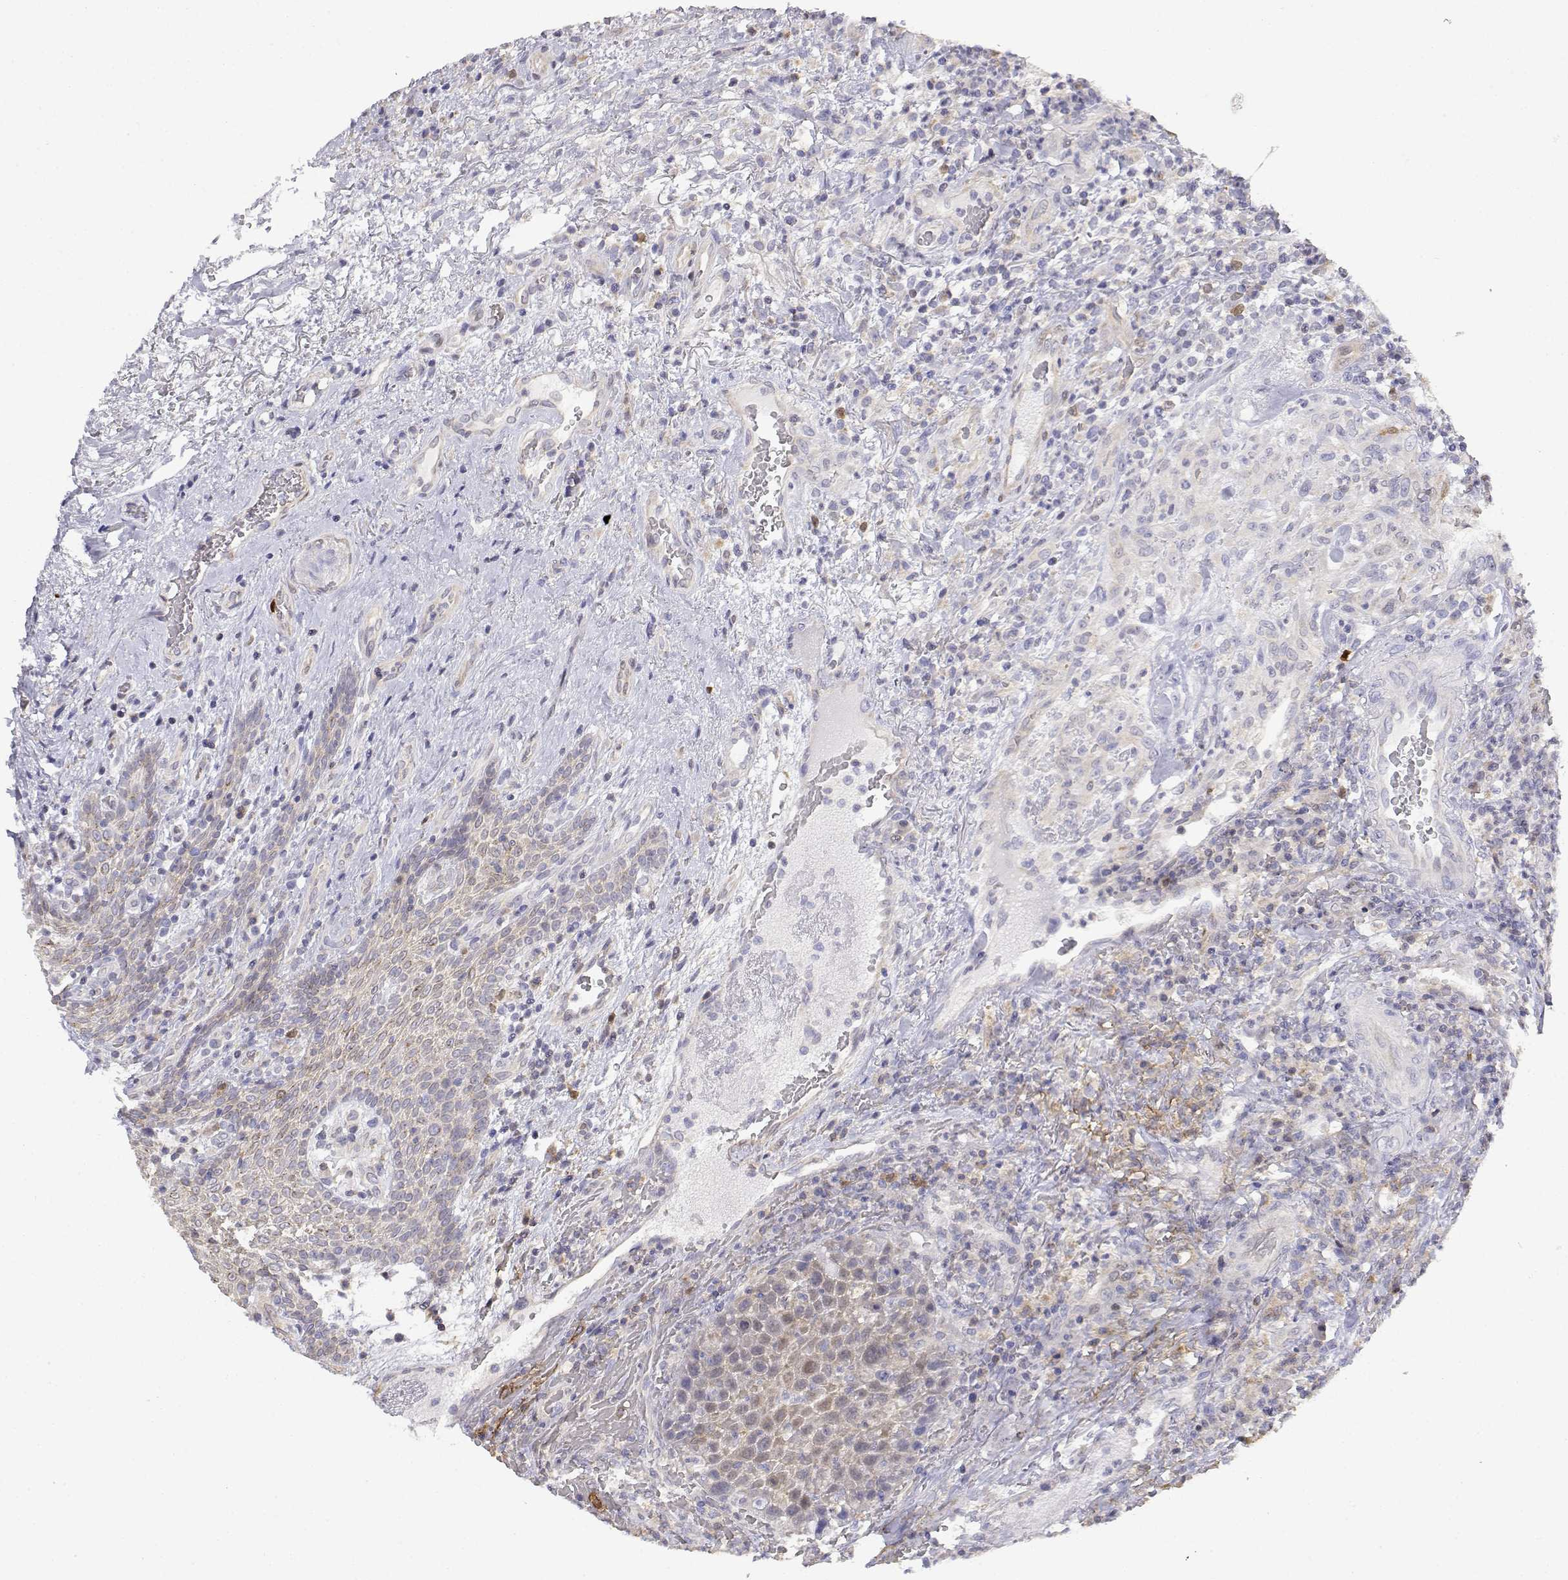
{"staining": {"intensity": "weak", "quantity": "25%-75%", "location": "cytoplasmic/membranous"}, "tissue": "head and neck cancer", "cell_type": "Tumor cells", "image_type": "cancer", "snomed": [{"axis": "morphology", "description": "Squamous cell carcinoma, NOS"}, {"axis": "topography", "description": "Head-Neck"}], "caption": "This micrograph displays head and neck squamous cell carcinoma stained with IHC to label a protein in brown. The cytoplasmic/membranous of tumor cells show weak positivity for the protein. Nuclei are counter-stained blue.", "gene": "ADA", "patient": {"sex": "male", "age": 69}}